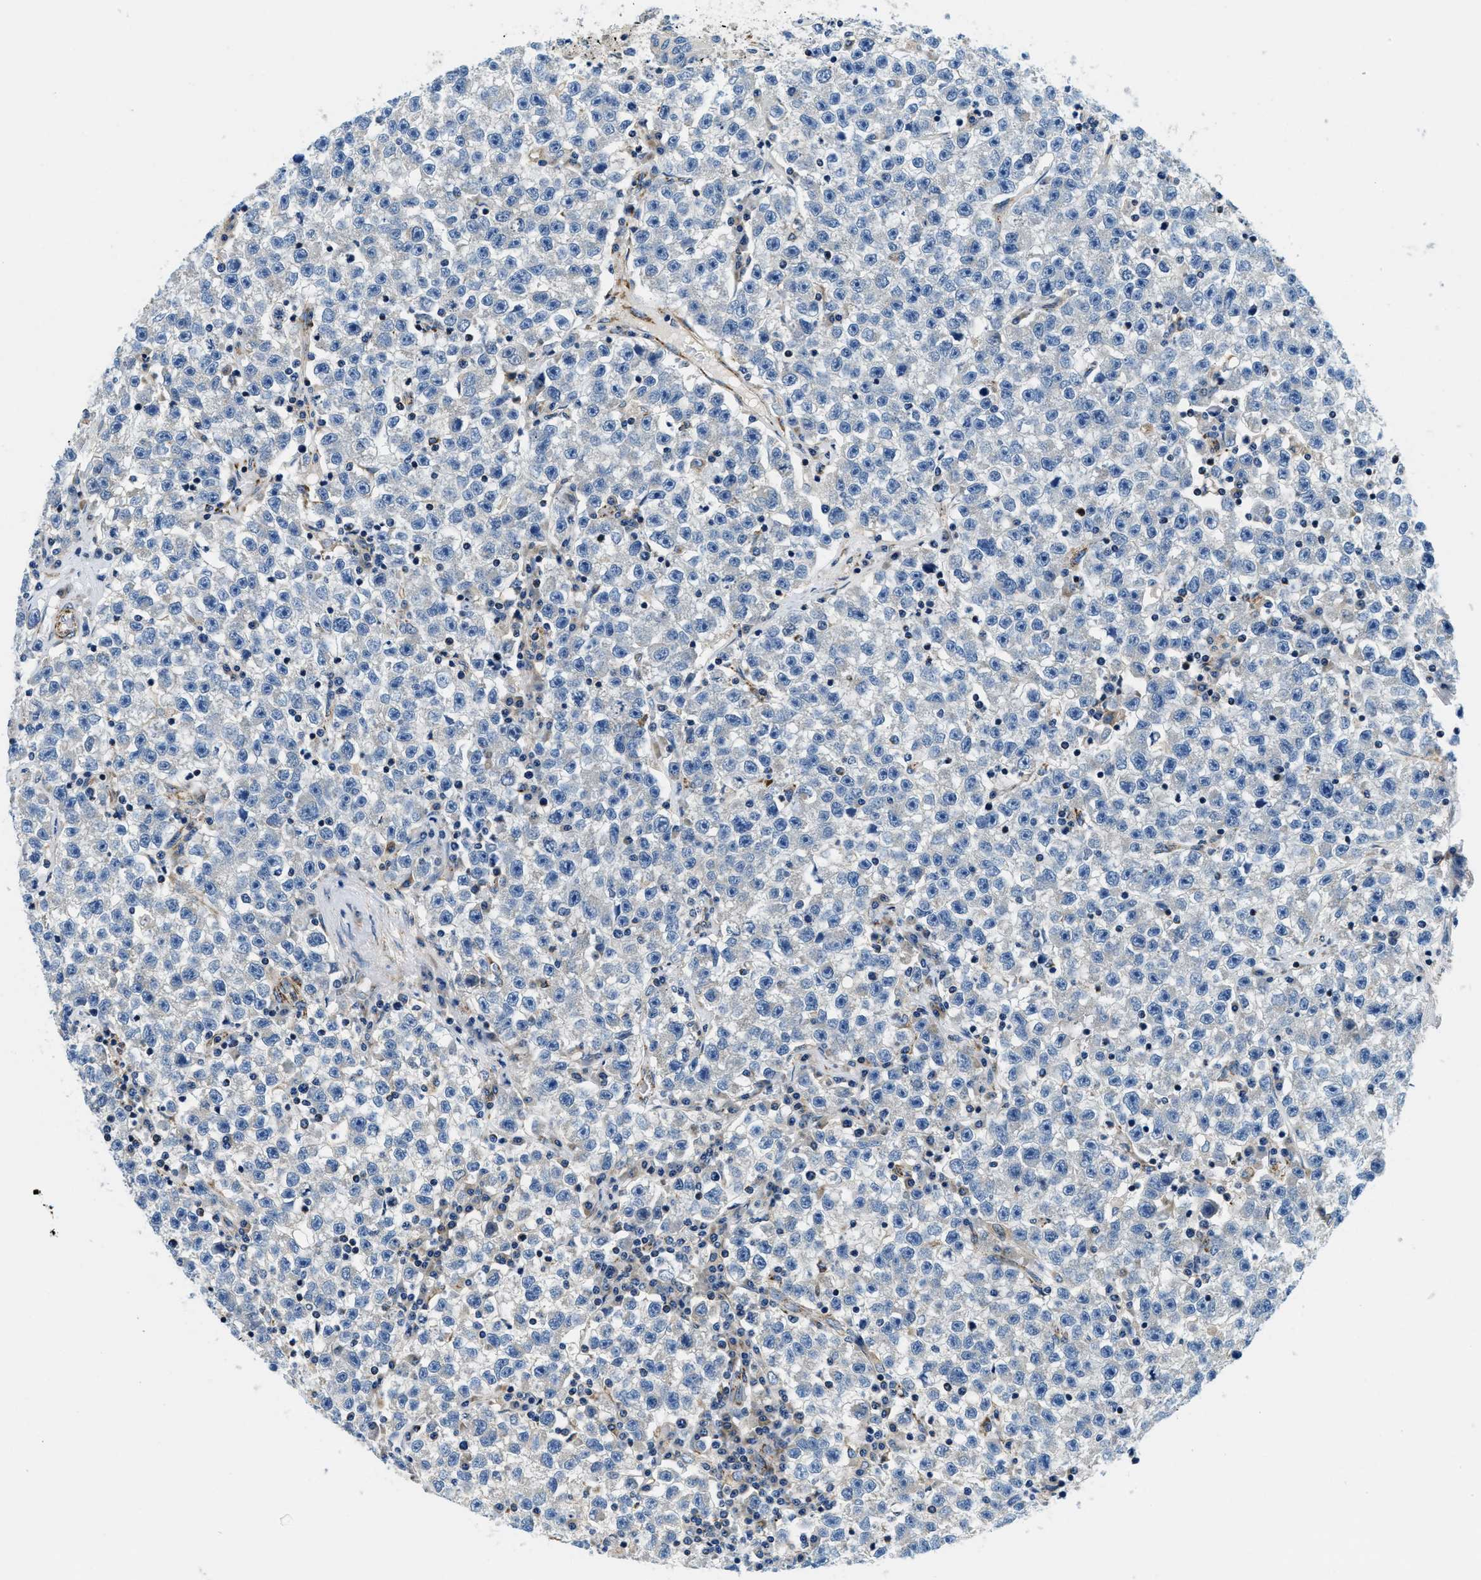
{"staining": {"intensity": "negative", "quantity": "none", "location": "none"}, "tissue": "testis cancer", "cell_type": "Tumor cells", "image_type": "cancer", "snomed": [{"axis": "morphology", "description": "Seminoma, NOS"}, {"axis": "topography", "description": "Testis"}], "caption": "This is a photomicrograph of immunohistochemistry (IHC) staining of testis cancer (seminoma), which shows no expression in tumor cells.", "gene": "SAMD4B", "patient": {"sex": "male", "age": 22}}